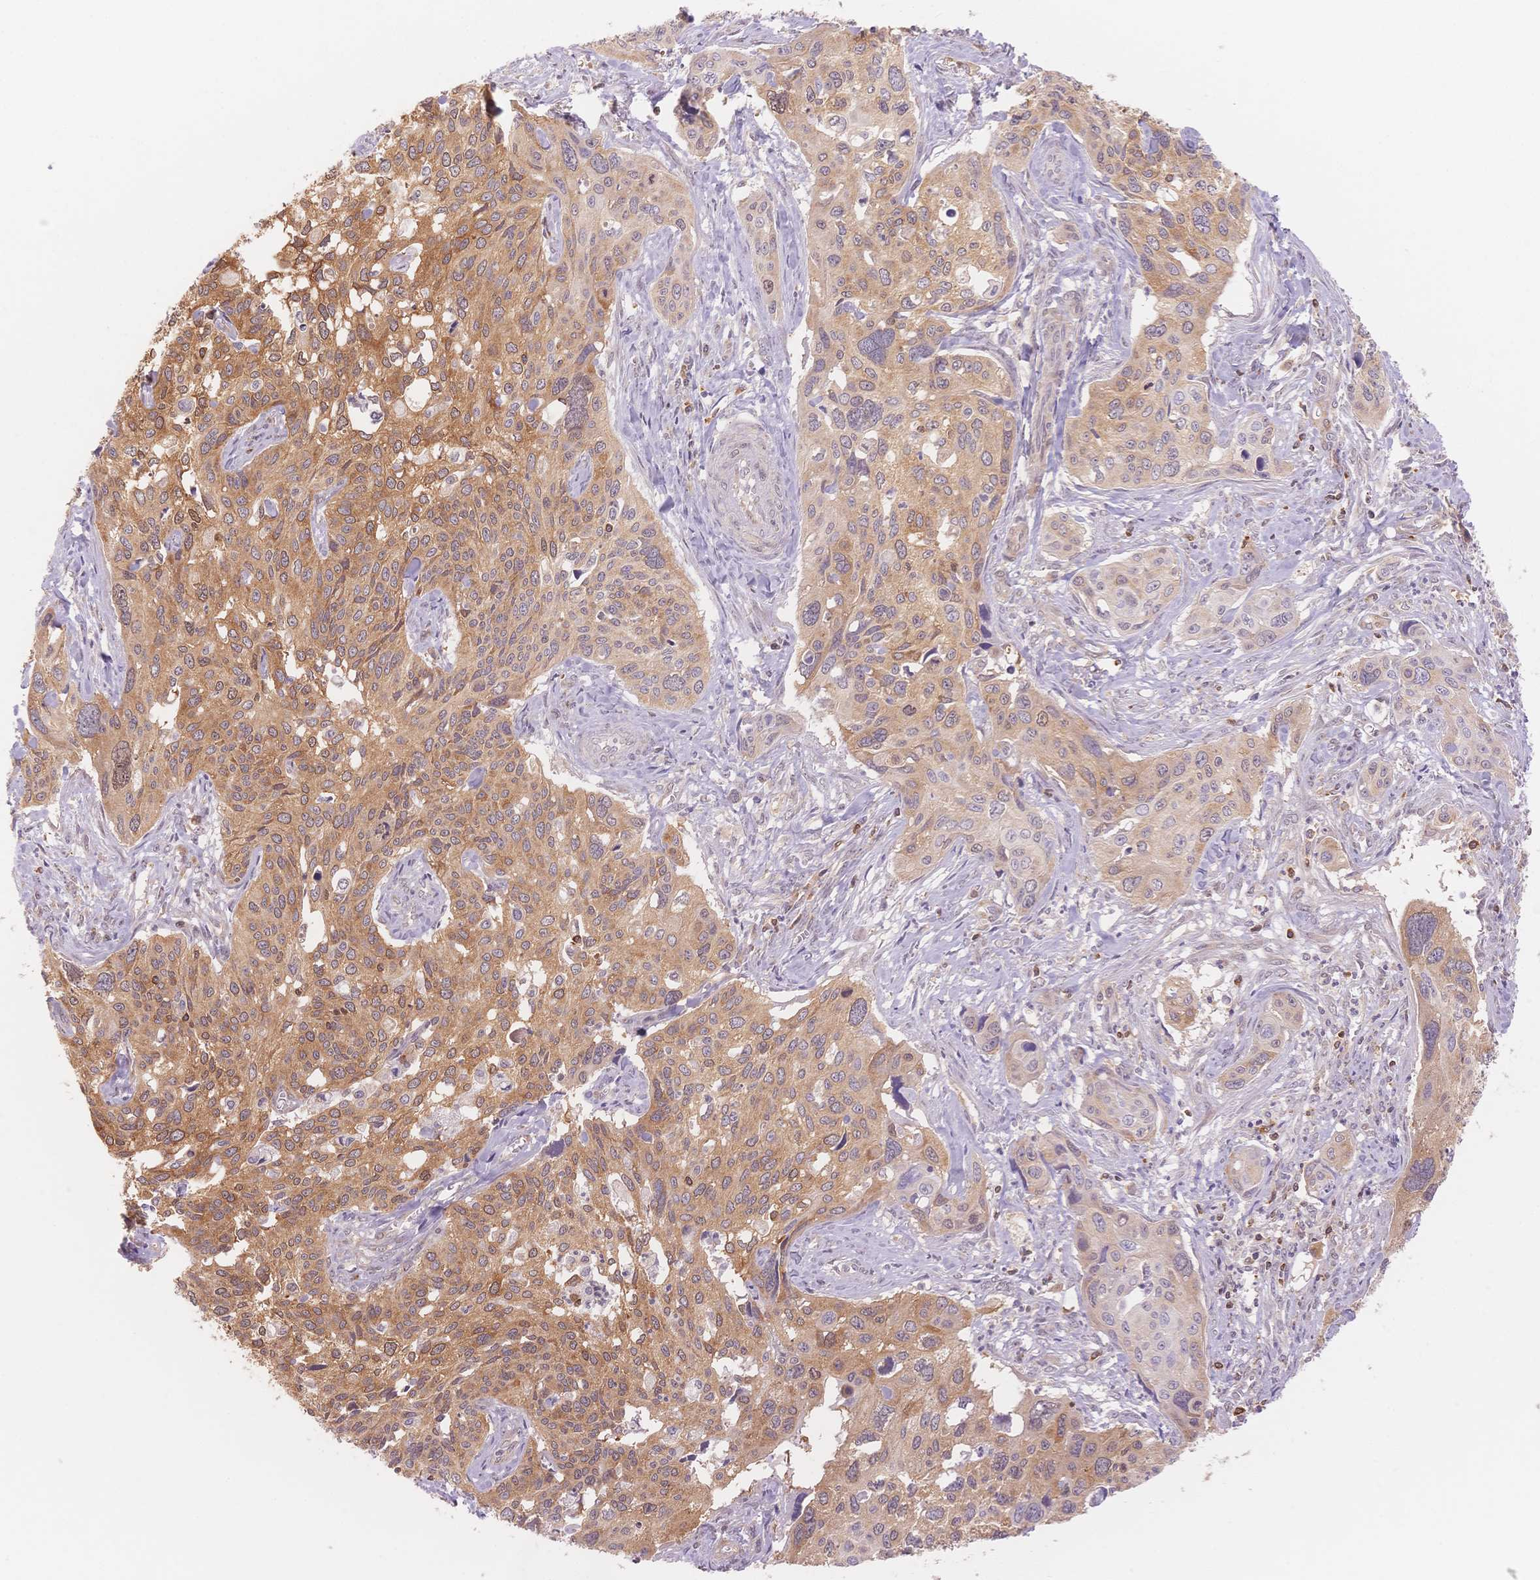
{"staining": {"intensity": "moderate", "quantity": "25%-75%", "location": "cytoplasmic/membranous"}, "tissue": "cervical cancer", "cell_type": "Tumor cells", "image_type": "cancer", "snomed": [{"axis": "morphology", "description": "Squamous cell carcinoma, NOS"}, {"axis": "topography", "description": "Cervix"}], "caption": "Immunohistochemical staining of cervical squamous cell carcinoma demonstrates moderate cytoplasmic/membranous protein staining in about 25%-75% of tumor cells.", "gene": "STK39", "patient": {"sex": "female", "age": 31}}